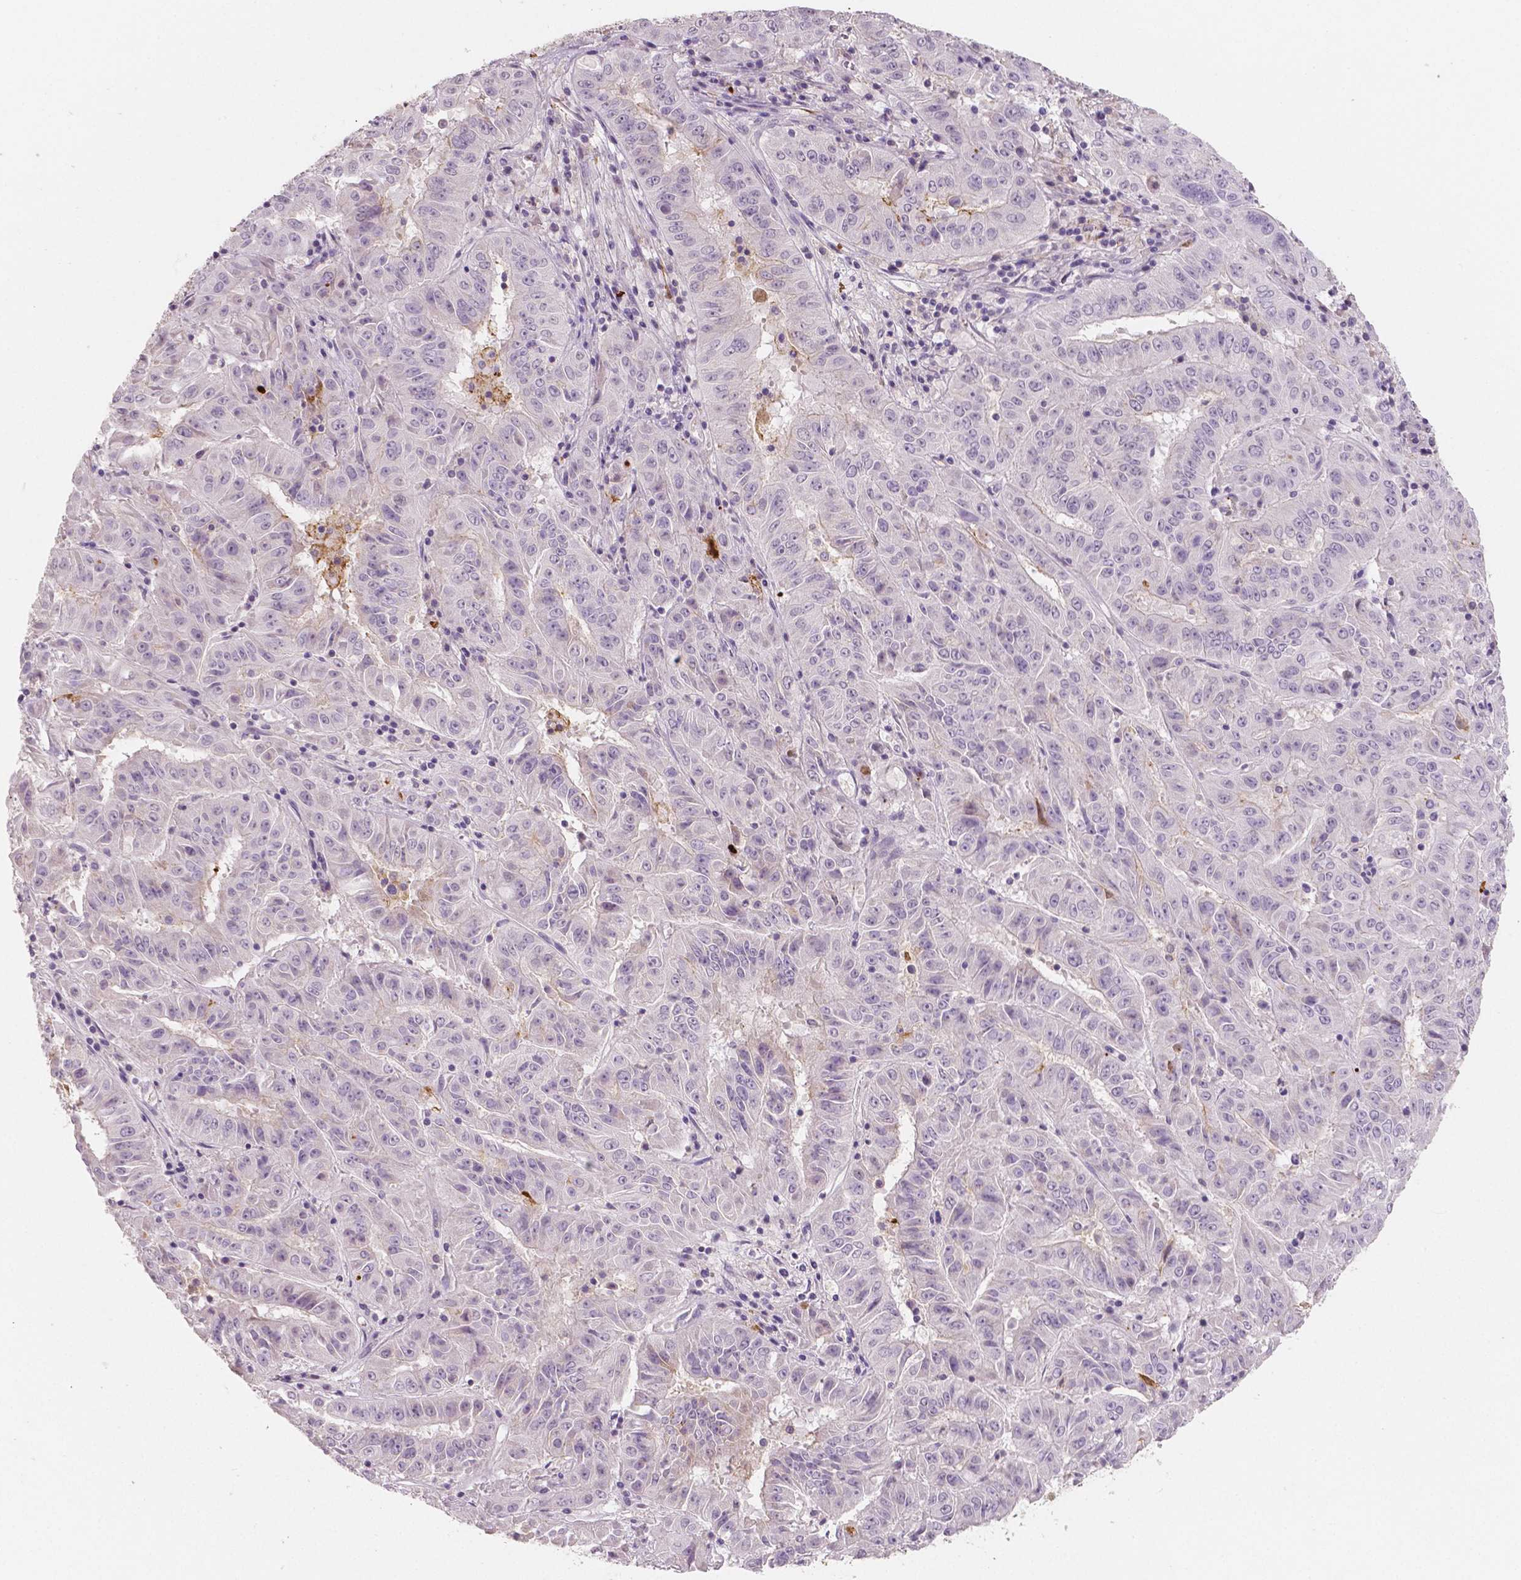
{"staining": {"intensity": "negative", "quantity": "none", "location": "none"}, "tissue": "pancreatic cancer", "cell_type": "Tumor cells", "image_type": "cancer", "snomed": [{"axis": "morphology", "description": "Adenocarcinoma, NOS"}, {"axis": "topography", "description": "Pancreas"}], "caption": "High magnification brightfield microscopy of pancreatic cancer stained with DAB (3,3'-diaminobenzidine) (brown) and counterstained with hematoxylin (blue): tumor cells show no significant staining.", "gene": "APOA4", "patient": {"sex": "male", "age": 63}}